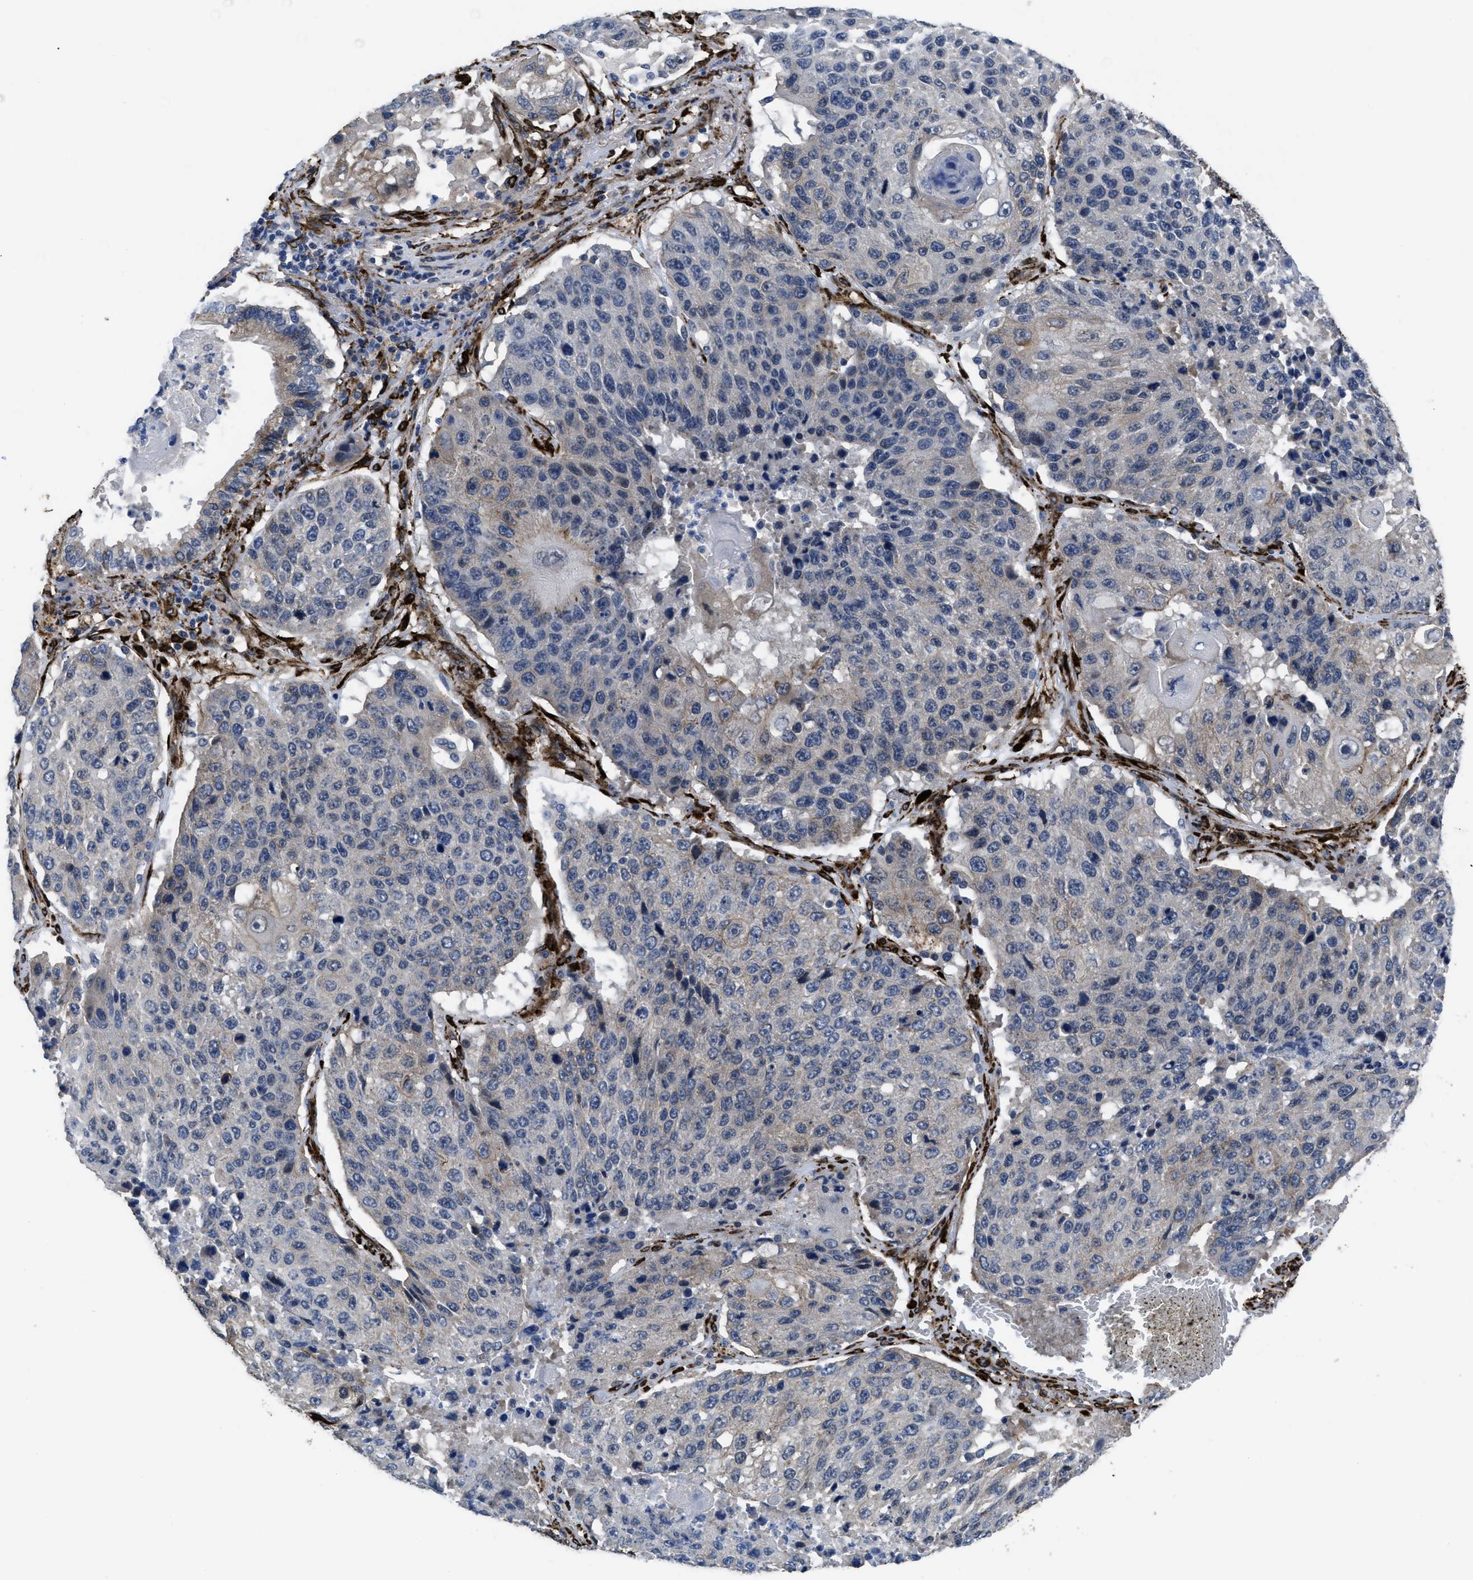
{"staining": {"intensity": "weak", "quantity": "<25%", "location": "cytoplasmic/membranous"}, "tissue": "lung cancer", "cell_type": "Tumor cells", "image_type": "cancer", "snomed": [{"axis": "morphology", "description": "Squamous cell carcinoma, NOS"}, {"axis": "topography", "description": "Lung"}], "caption": "Immunohistochemistry photomicrograph of neoplastic tissue: human lung squamous cell carcinoma stained with DAB (3,3'-diaminobenzidine) displays no significant protein expression in tumor cells.", "gene": "SQLE", "patient": {"sex": "male", "age": 61}}